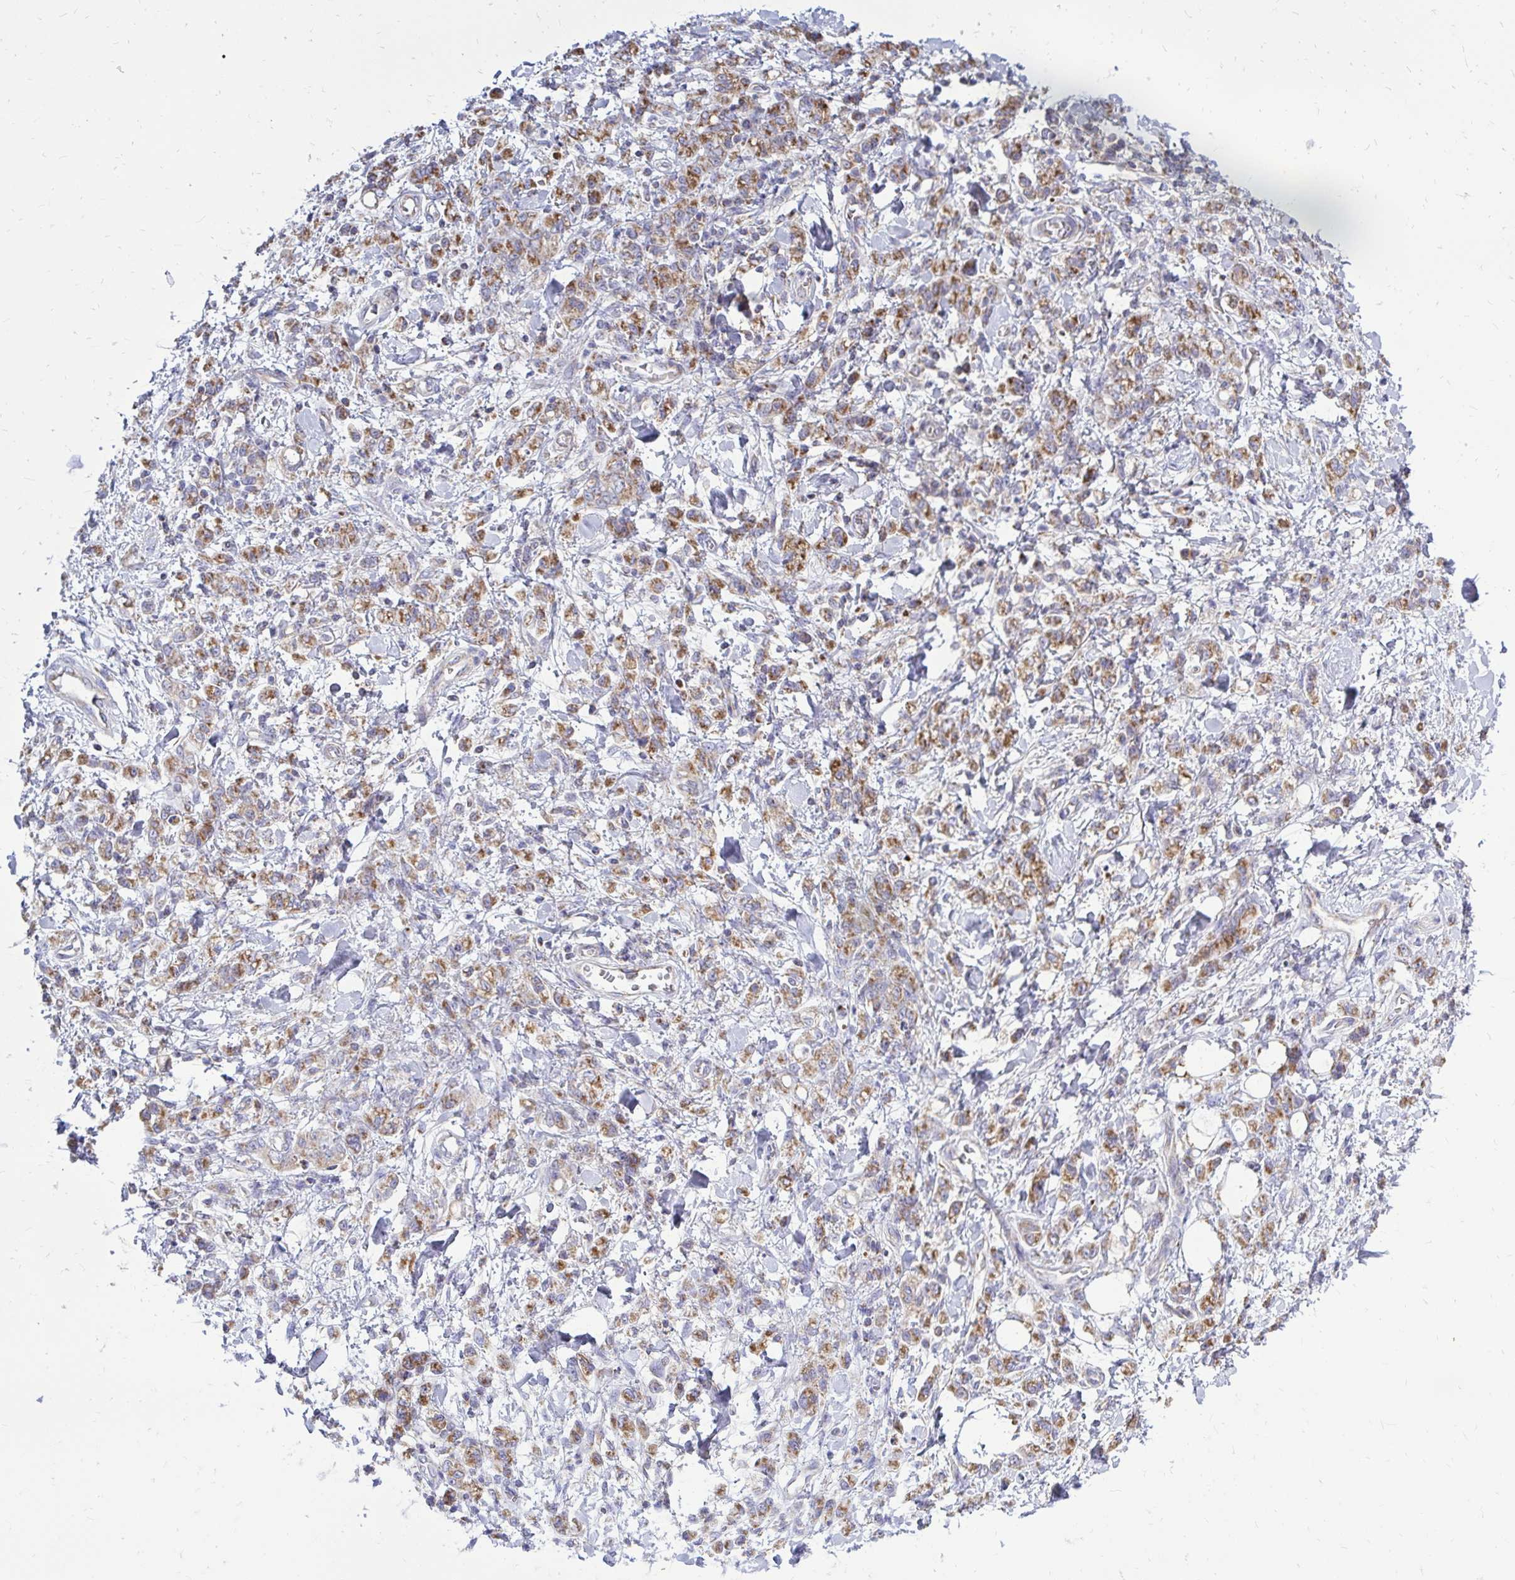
{"staining": {"intensity": "moderate", "quantity": ">75%", "location": "cytoplasmic/membranous"}, "tissue": "stomach cancer", "cell_type": "Tumor cells", "image_type": "cancer", "snomed": [{"axis": "morphology", "description": "Adenocarcinoma, NOS"}, {"axis": "topography", "description": "Stomach"}], "caption": "IHC photomicrograph of human stomach cancer (adenocarcinoma) stained for a protein (brown), which demonstrates medium levels of moderate cytoplasmic/membranous expression in about >75% of tumor cells.", "gene": "OR10R2", "patient": {"sex": "male", "age": 77}}